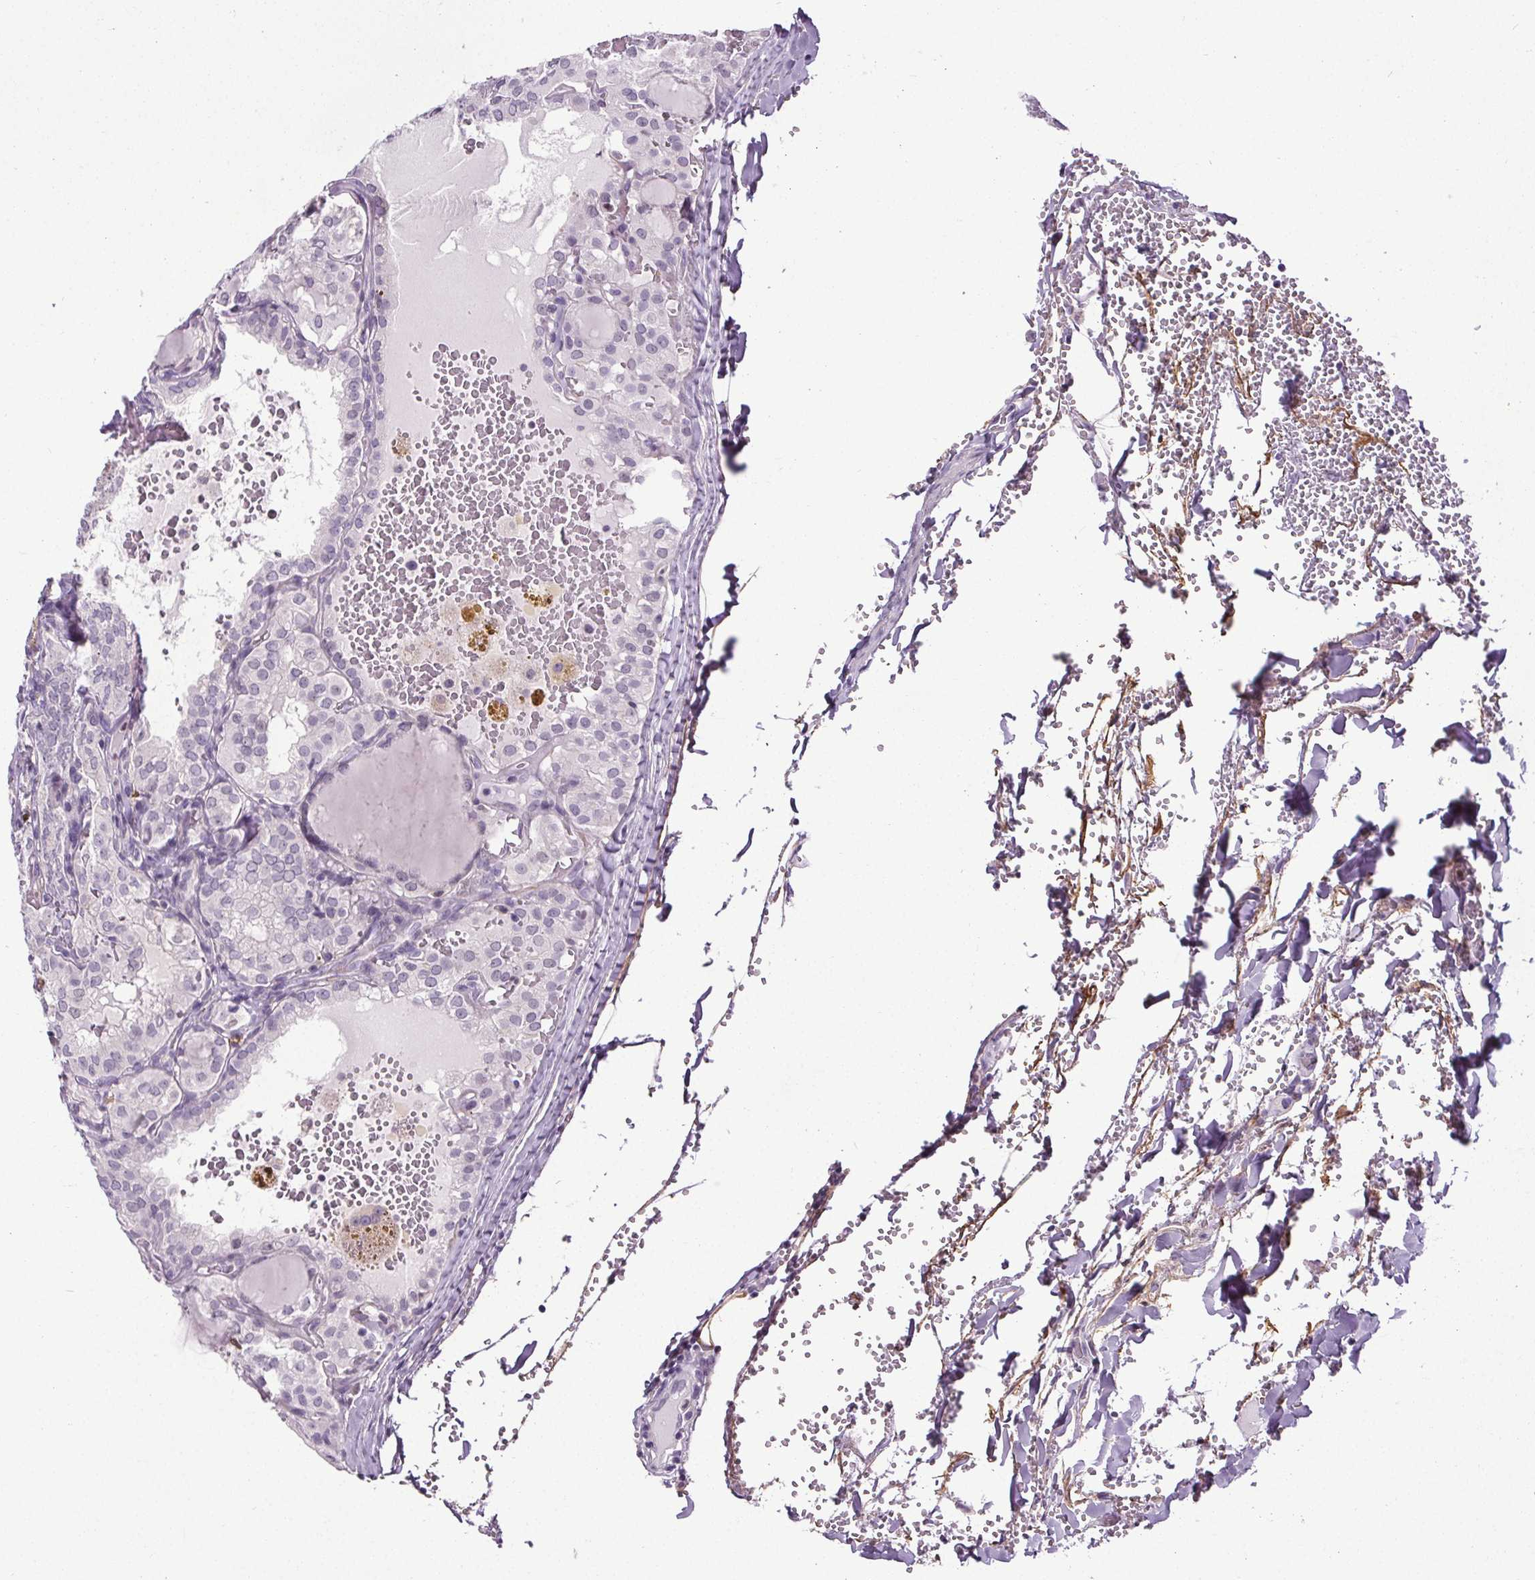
{"staining": {"intensity": "negative", "quantity": "none", "location": "none"}, "tissue": "thyroid cancer", "cell_type": "Tumor cells", "image_type": "cancer", "snomed": [{"axis": "morphology", "description": "Papillary adenocarcinoma, NOS"}, {"axis": "topography", "description": "Thyroid gland"}], "caption": "Human thyroid cancer stained for a protein using immunohistochemistry (IHC) reveals no expression in tumor cells.", "gene": "TMEM240", "patient": {"sex": "male", "age": 20}}